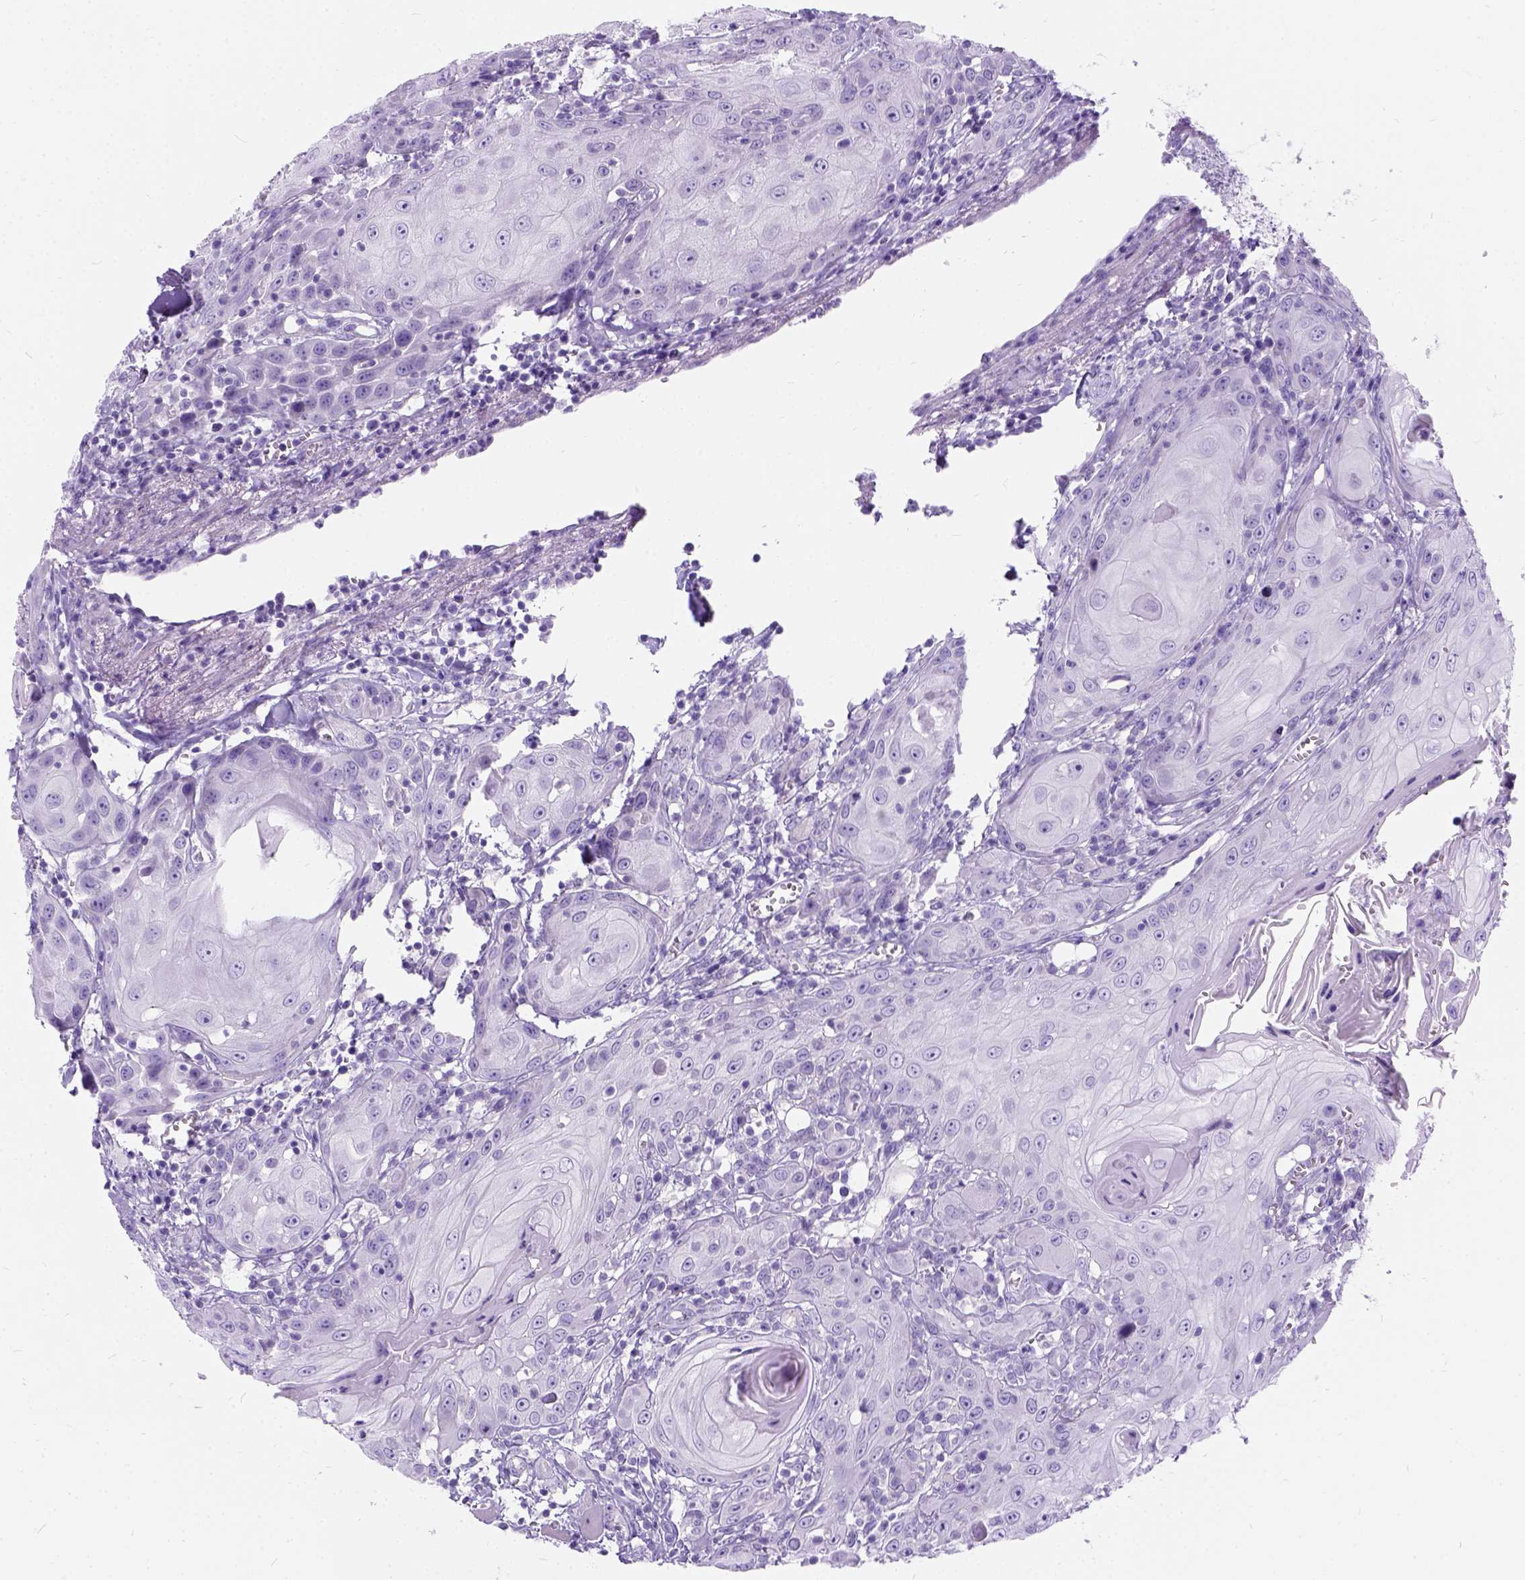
{"staining": {"intensity": "negative", "quantity": "none", "location": "none"}, "tissue": "head and neck cancer", "cell_type": "Tumor cells", "image_type": "cancer", "snomed": [{"axis": "morphology", "description": "Squamous cell carcinoma, NOS"}, {"axis": "topography", "description": "Head-Neck"}], "caption": "A micrograph of human head and neck cancer (squamous cell carcinoma) is negative for staining in tumor cells.", "gene": "C7orf57", "patient": {"sex": "female", "age": 80}}